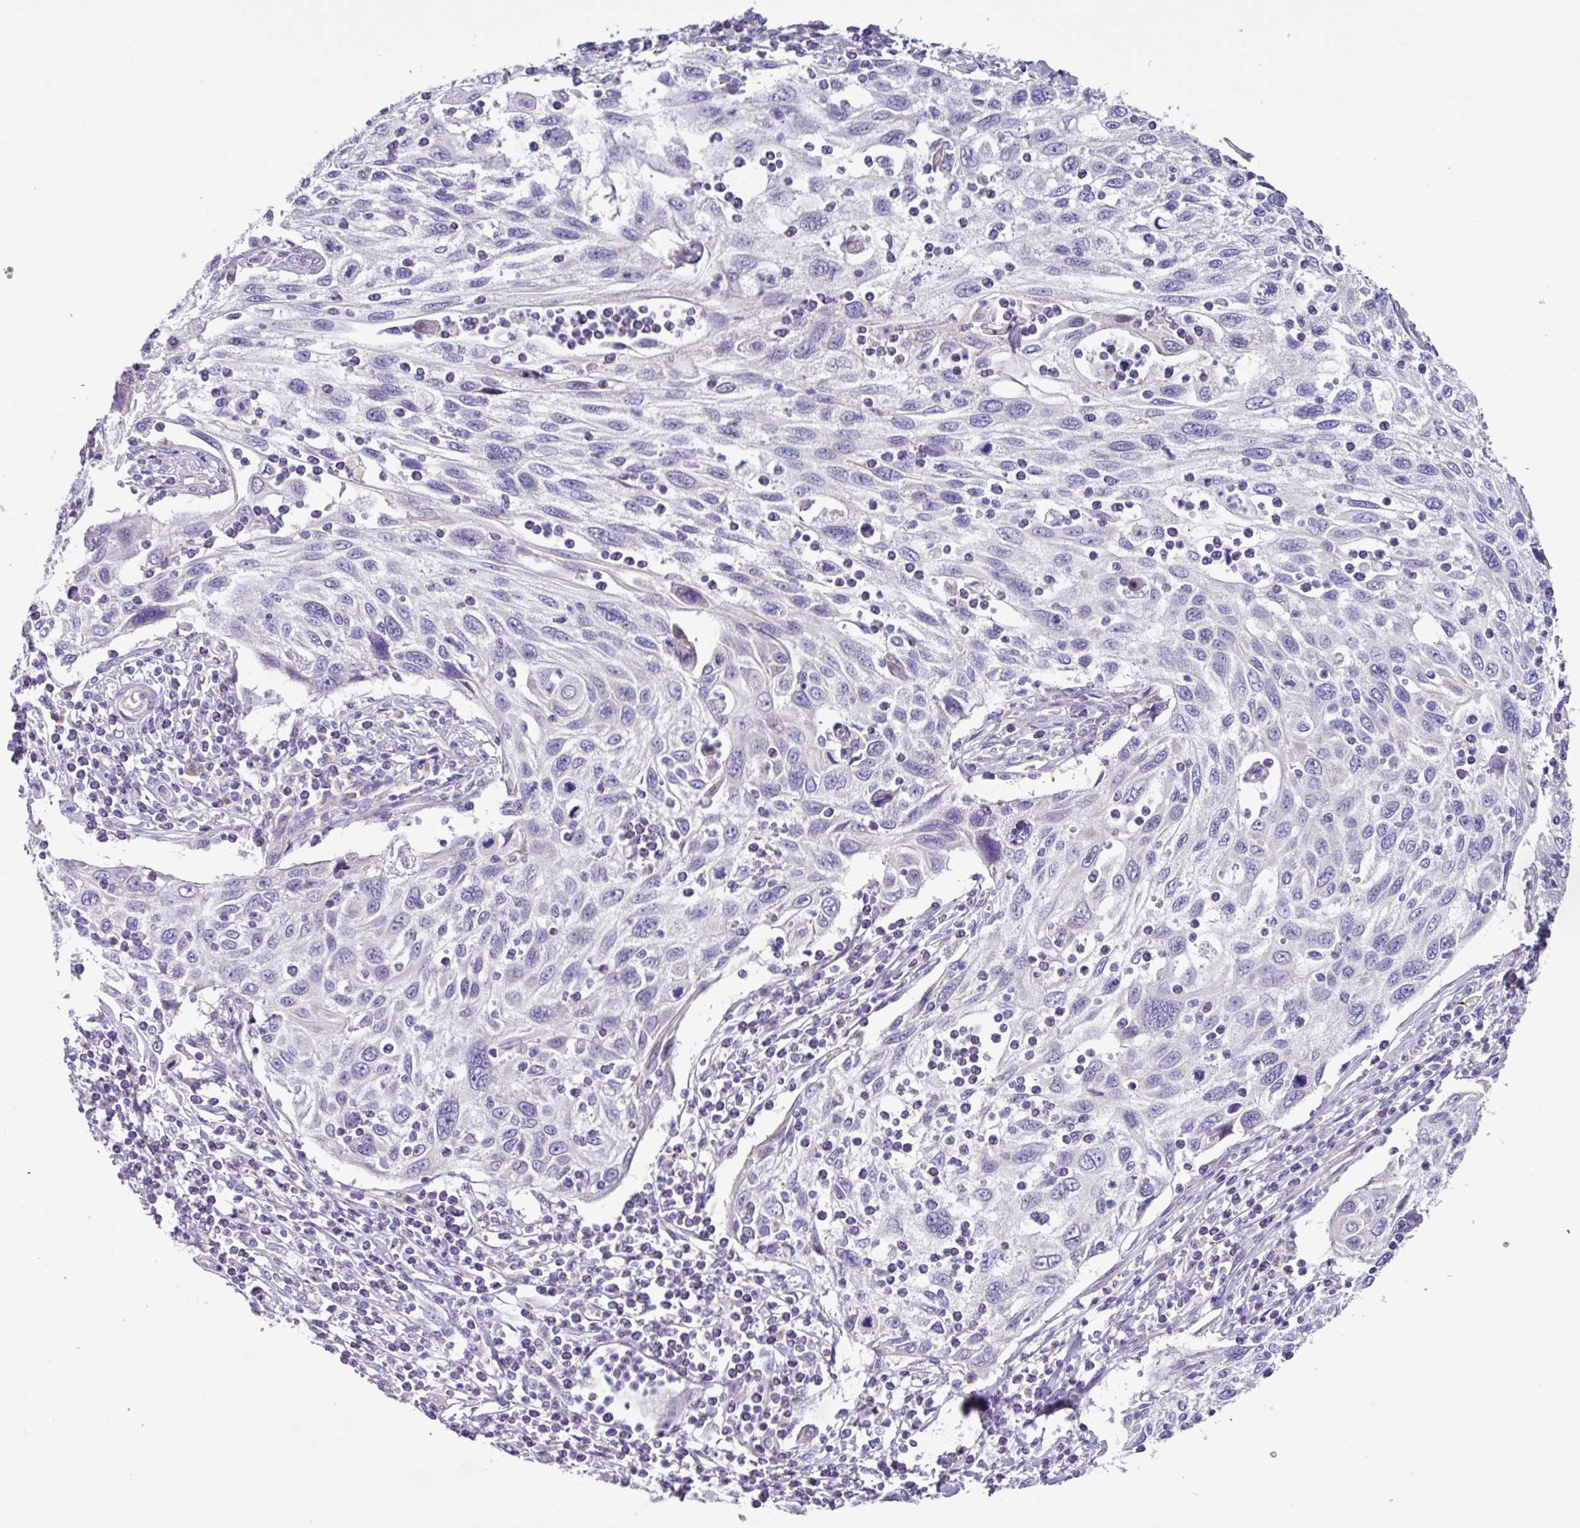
{"staining": {"intensity": "negative", "quantity": "none", "location": "none"}, "tissue": "cervical cancer", "cell_type": "Tumor cells", "image_type": "cancer", "snomed": [{"axis": "morphology", "description": "Squamous cell carcinoma, NOS"}, {"axis": "topography", "description": "Cervix"}], "caption": "High magnification brightfield microscopy of cervical cancer stained with DAB (3,3'-diaminobenzidine) (brown) and counterstained with hematoxylin (blue): tumor cells show no significant positivity.", "gene": "RGS16", "patient": {"sex": "female", "age": 70}}